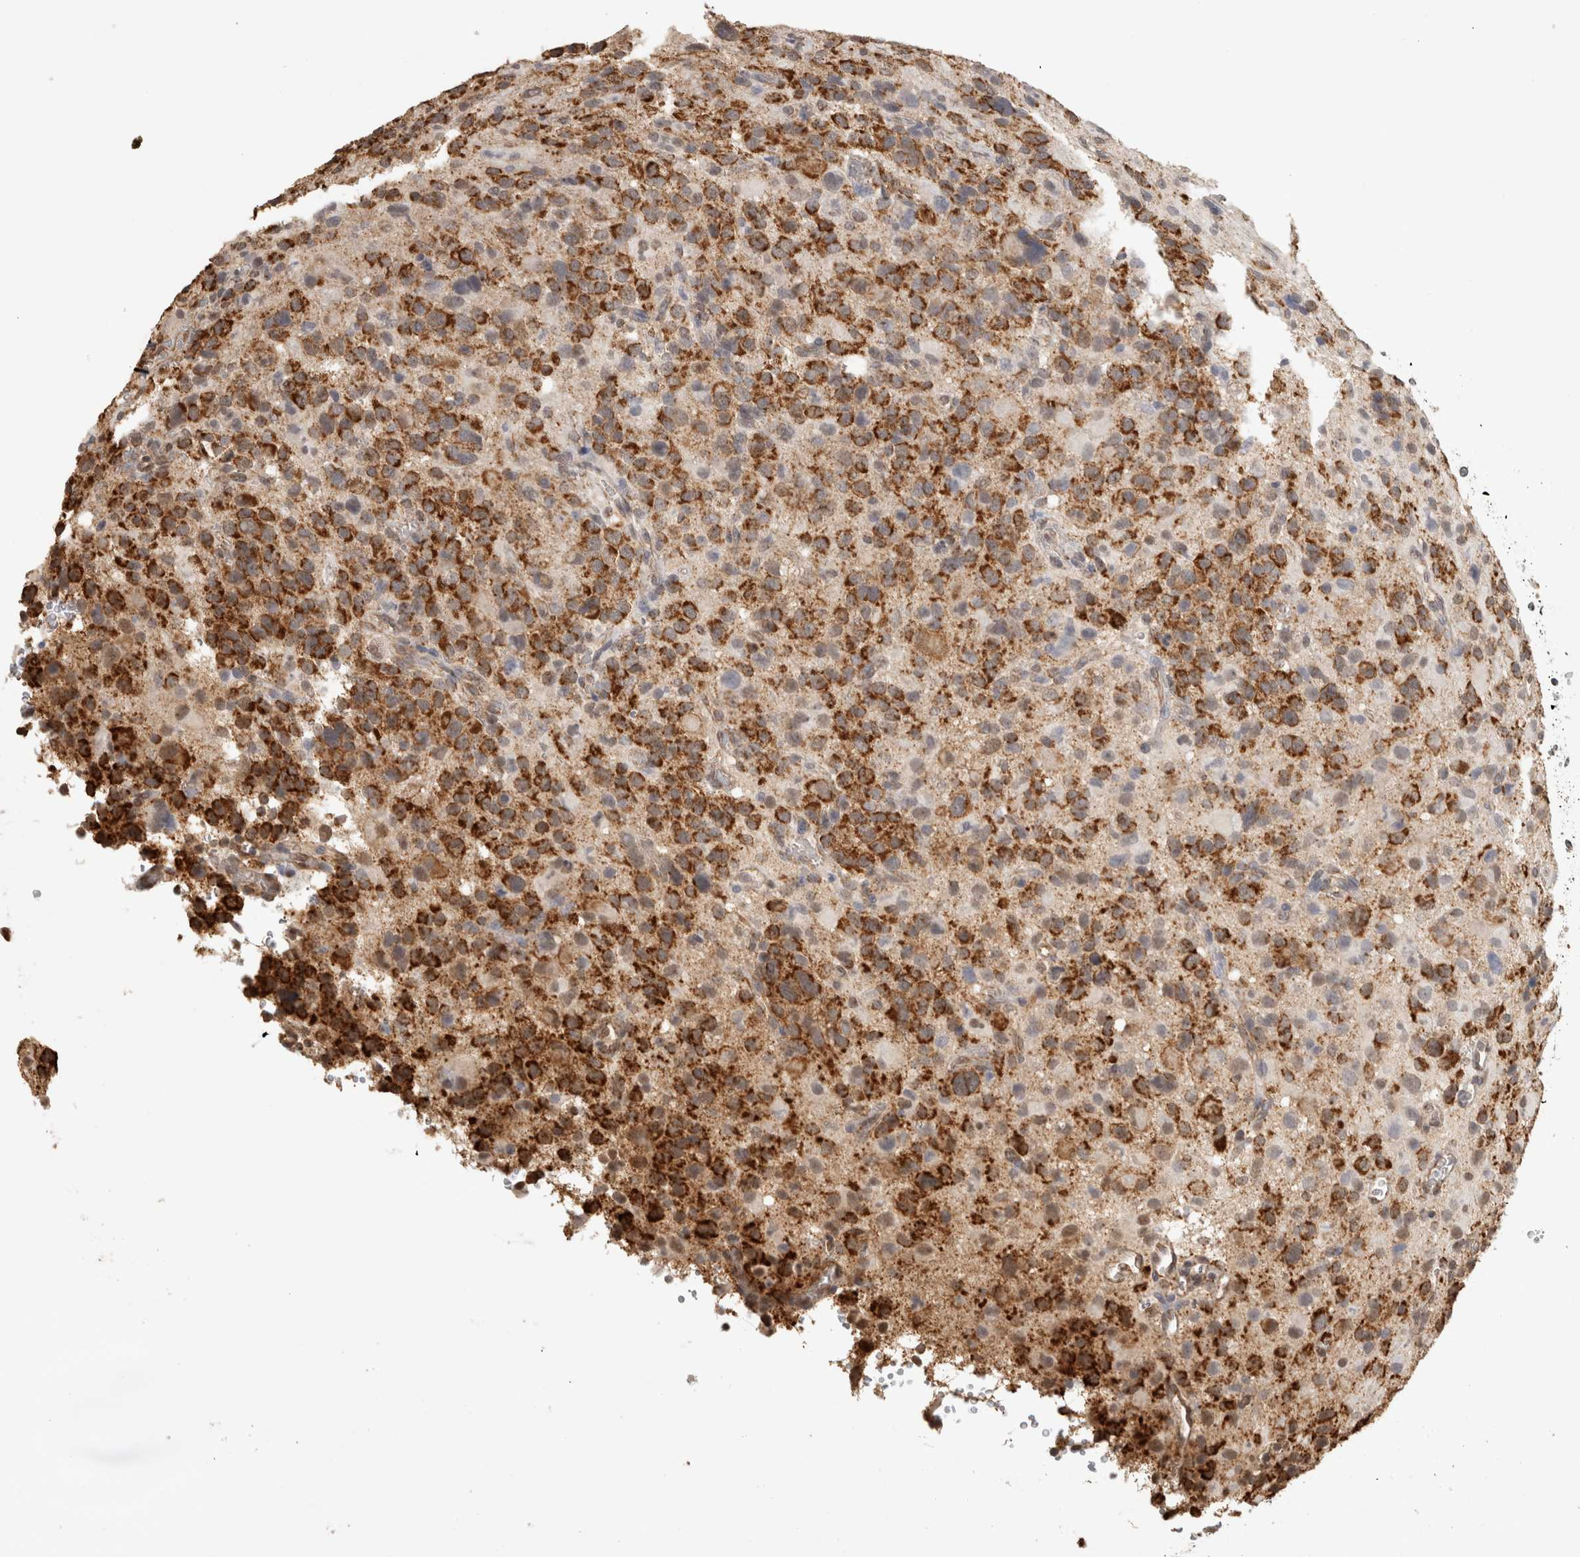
{"staining": {"intensity": "strong", "quantity": ">75%", "location": "cytoplasmic/membranous"}, "tissue": "glioma", "cell_type": "Tumor cells", "image_type": "cancer", "snomed": [{"axis": "morphology", "description": "Glioma, malignant, High grade"}, {"axis": "topography", "description": "Brain"}], "caption": "A brown stain shows strong cytoplasmic/membranous staining of a protein in glioma tumor cells.", "gene": "BNIP3L", "patient": {"sex": "male", "age": 48}}